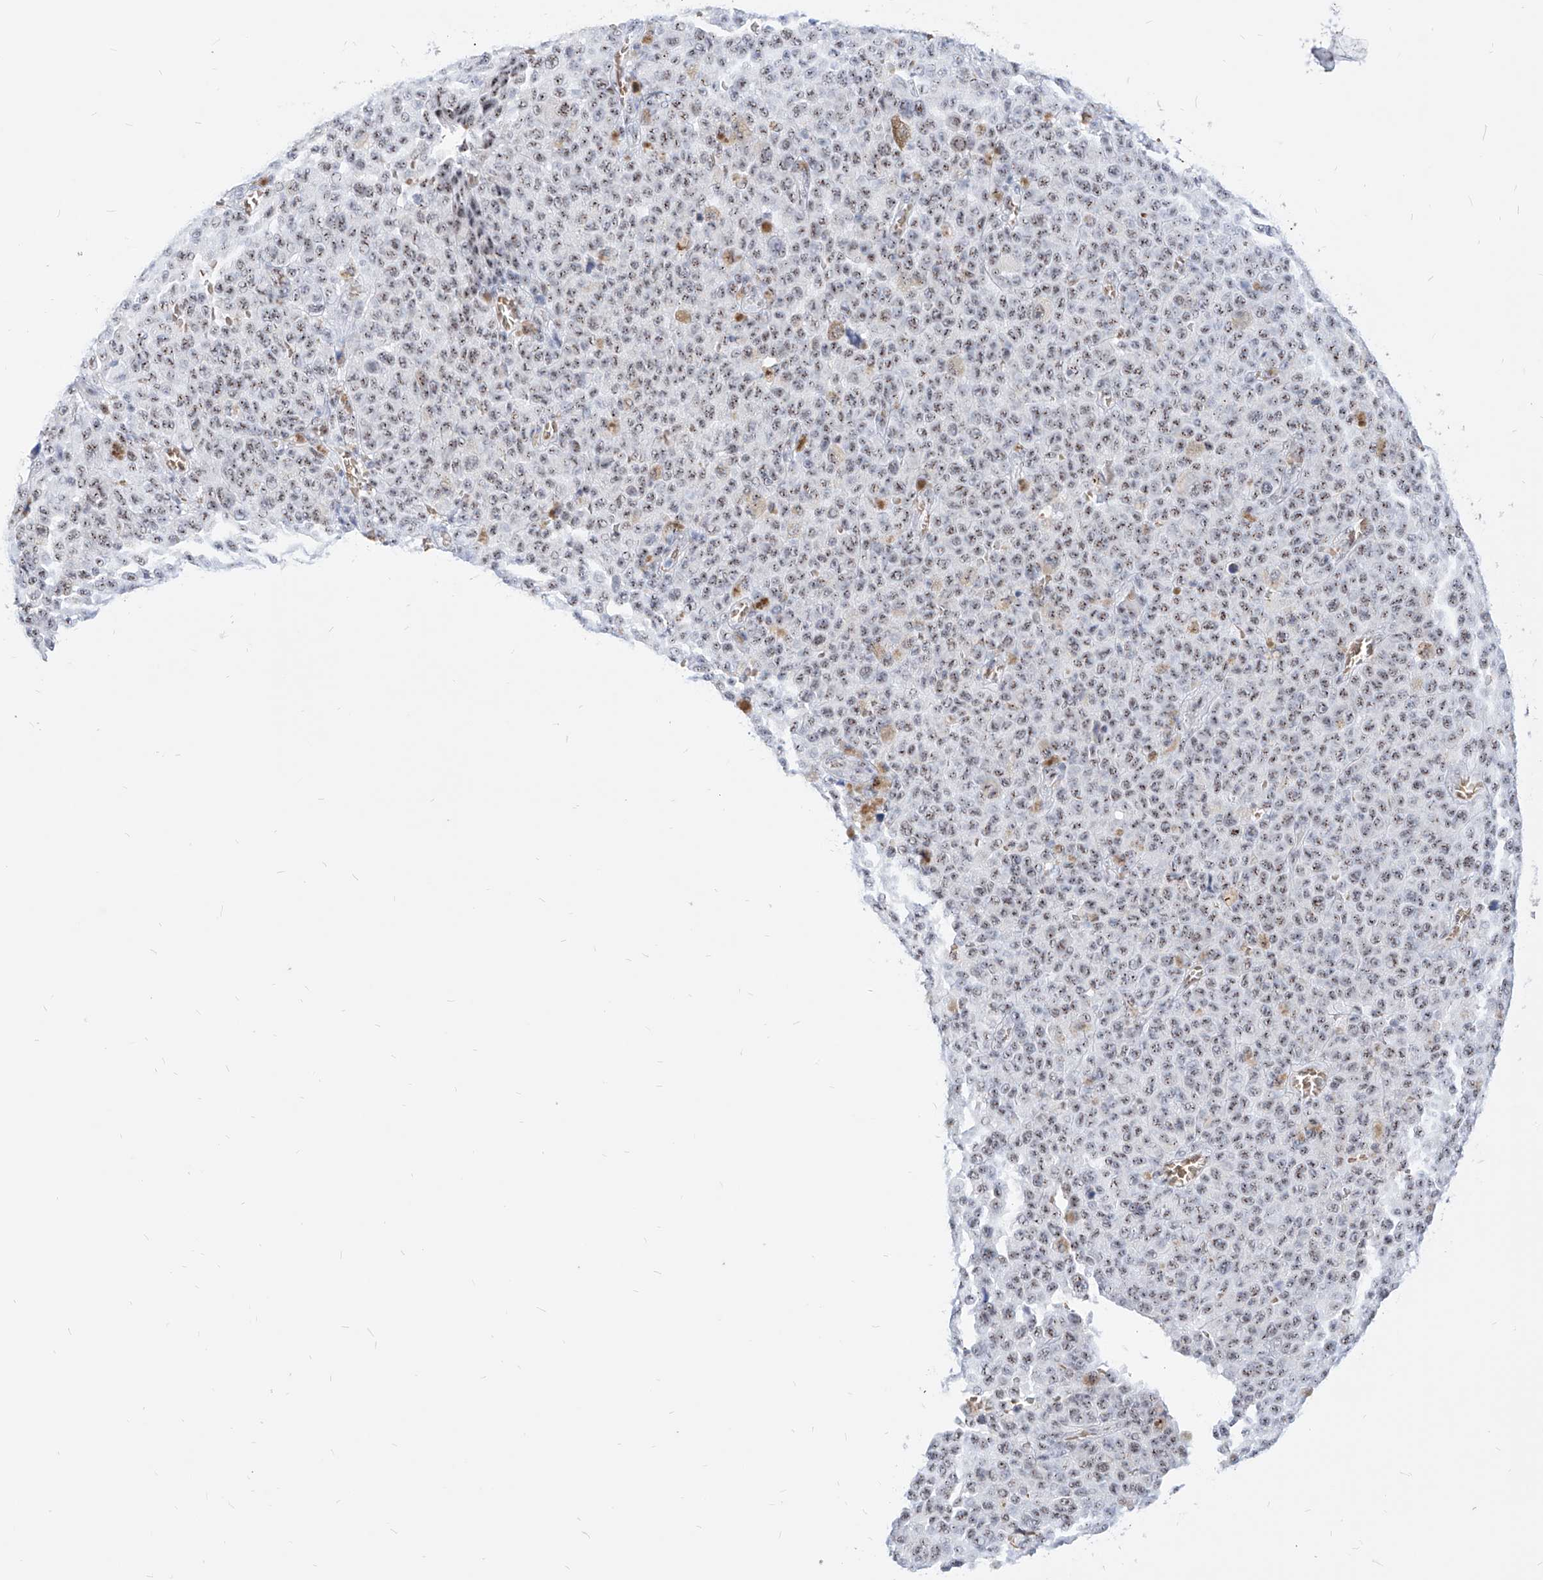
{"staining": {"intensity": "weak", "quantity": ">75%", "location": "nuclear"}, "tissue": "melanoma", "cell_type": "Tumor cells", "image_type": "cancer", "snomed": [{"axis": "morphology", "description": "Malignant melanoma, NOS"}, {"axis": "topography", "description": "Skin"}], "caption": "Immunohistochemistry (DAB) staining of melanoma displays weak nuclear protein staining in about >75% of tumor cells.", "gene": "ZFP42", "patient": {"sex": "female", "age": 82}}